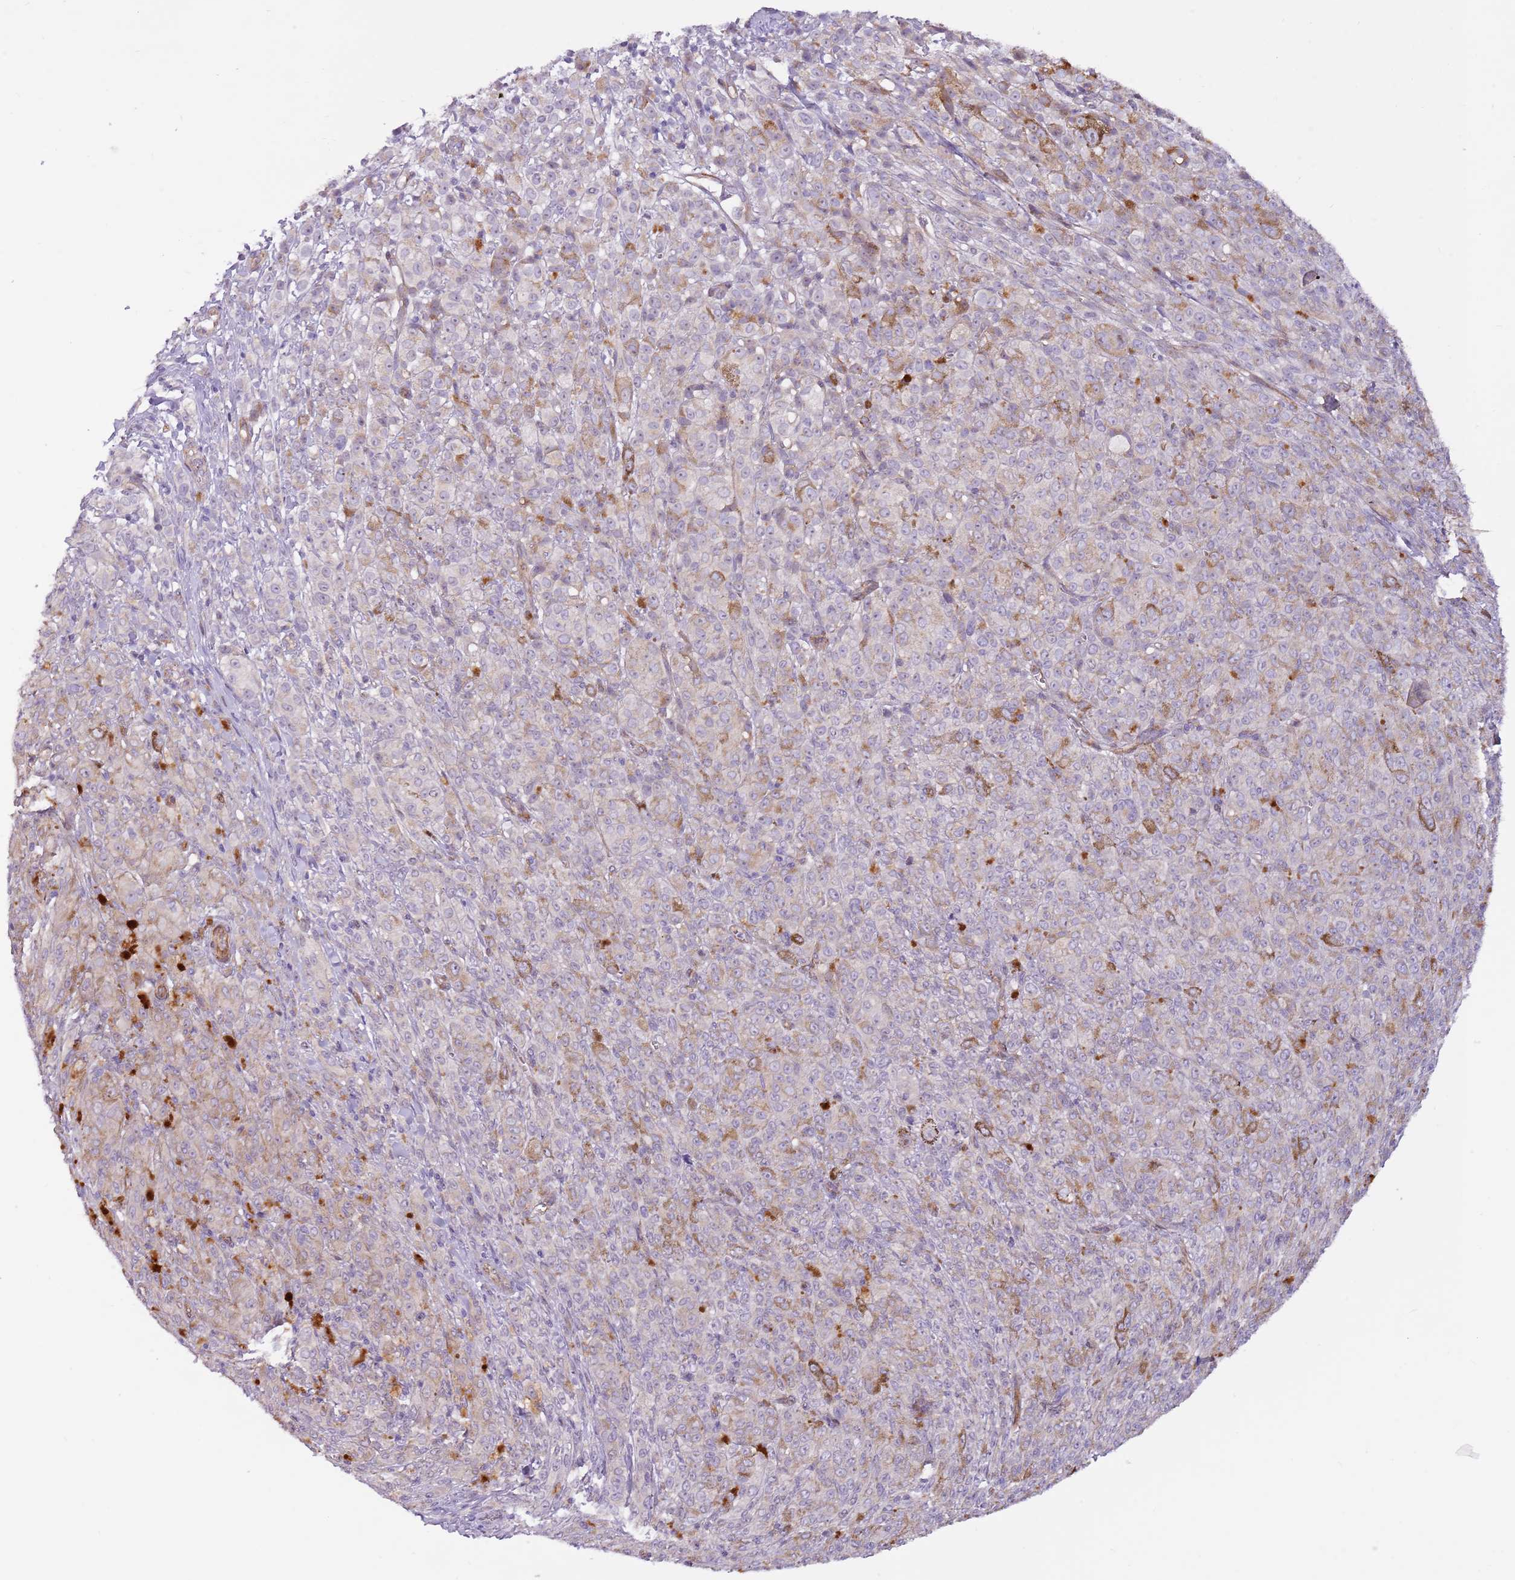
{"staining": {"intensity": "weak", "quantity": "25%-75%", "location": "cytoplasmic/membranous"}, "tissue": "melanoma", "cell_type": "Tumor cells", "image_type": "cancer", "snomed": [{"axis": "morphology", "description": "Malignant melanoma, NOS"}, {"axis": "topography", "description": "Skin"}], "caption": "Malignant melanoma stained with IHC exhibits weak cytoplasmic/membranous staining in about 25%-75% of tumor cells.", "gene": "MRO", "patient": {"sex": "female", "age": 52}}